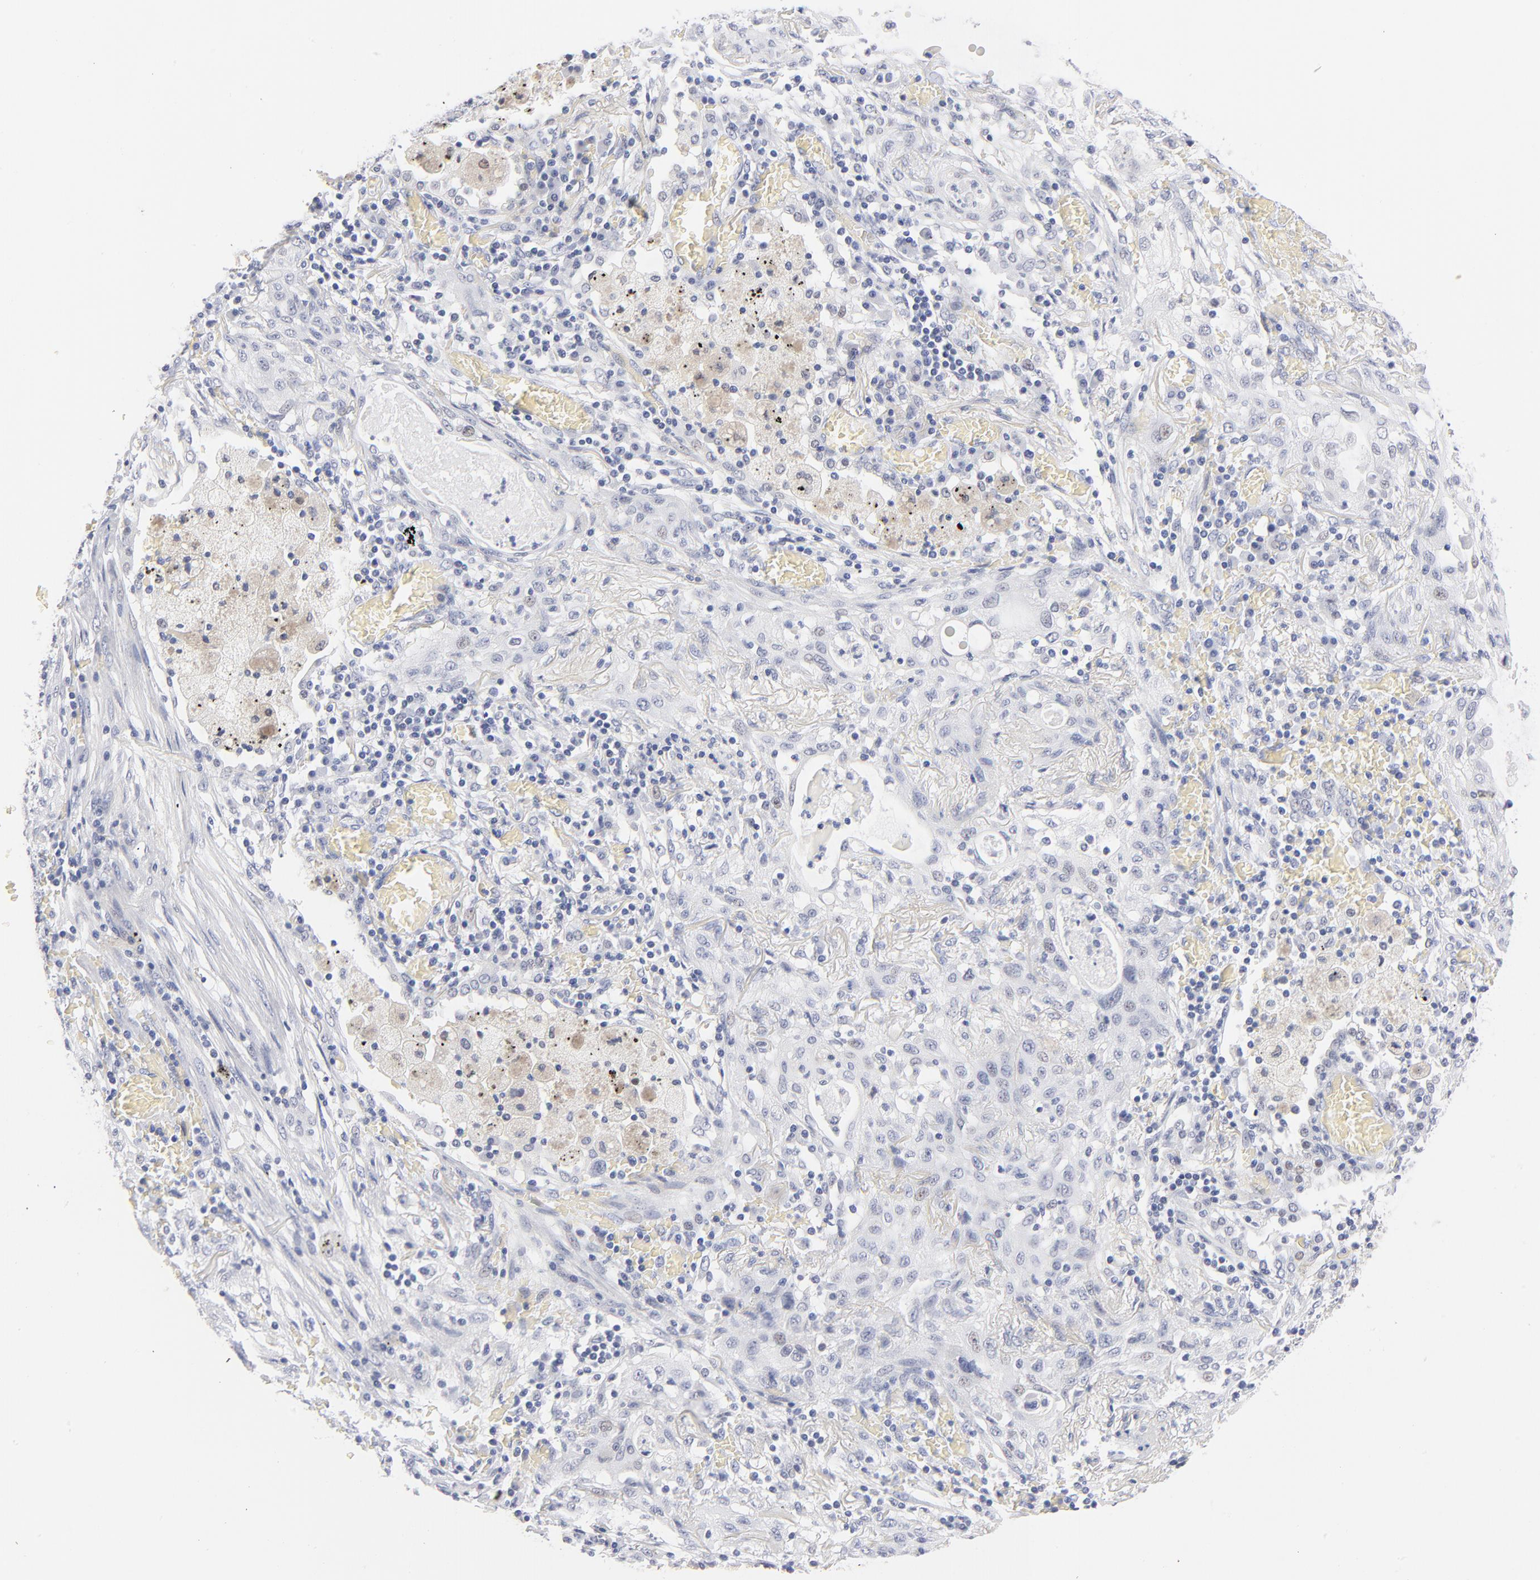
{"staining": {"intensity": "negative", "quantity": "none", "location": "none"}, "tissue": "lung cancer", "cell_type": "Tumor cells", "image_type": "cancer", "snomed": [{"axis": "morphology", "description": "Squamous cell carcinoma, NOS"}, {"axis": "topography", "description": "Lung"}], "caption": "This is an IHC micrograph of lung cancer. There is no positivity in tumor cells.", "gene": "KHNYN", "patient": {"sex": "female", "age": 47}}